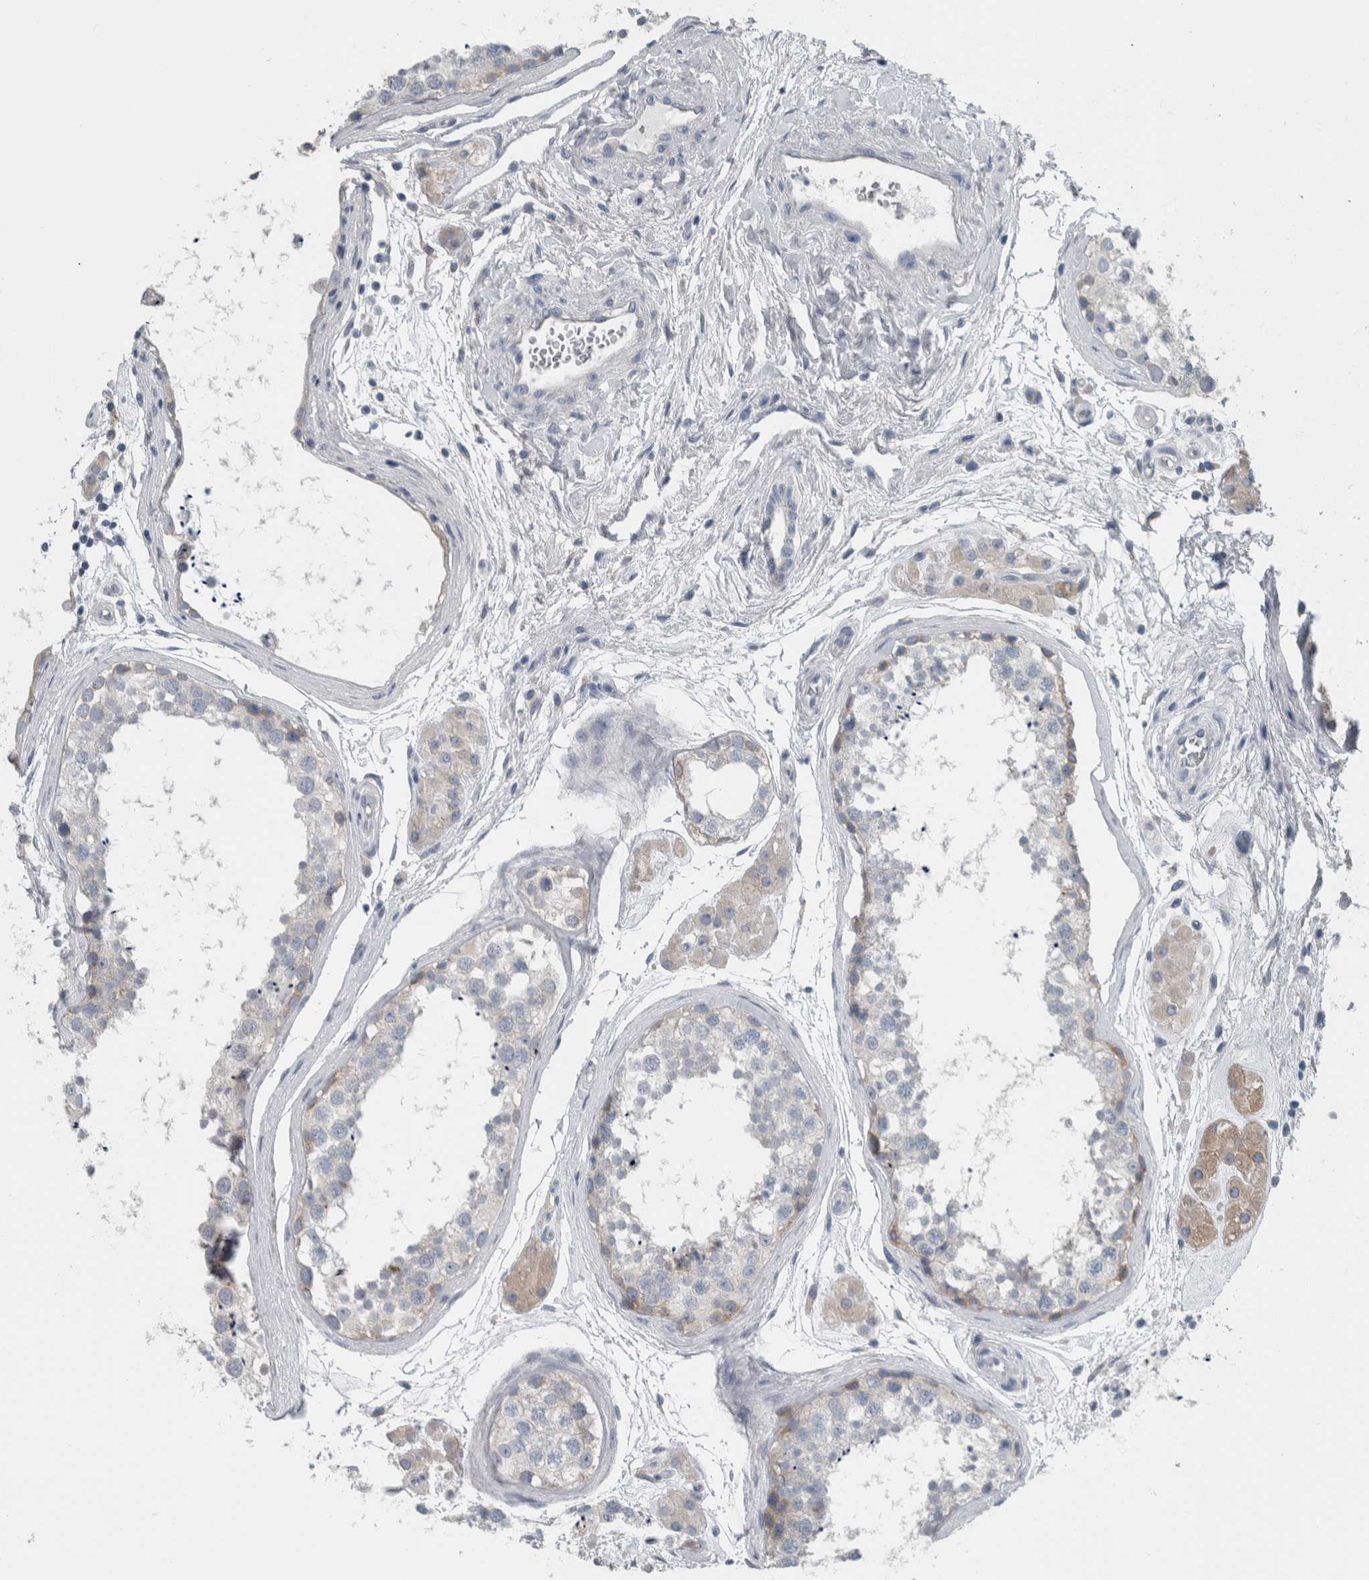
{"staining": {"intensity": "weak", "quantity": "<25%", "location": "cytoplasmic/membranous"}, "tissue": "testis", "cell_type": "Cells in seminiferous ducts", "image_type": "normal", "snomed": [{"axis": "morphology", "description": "Normal tissue, NOS"}, {"axis": "topography", "description": "Testis"}], "caption": "This is a histopathology image of IHC staining of unremarkable testis, which shows no positivity in cells in seminiferous ducts.", "gene": "SH3GL2", "patient": {"sex": "male", "age": 56}}